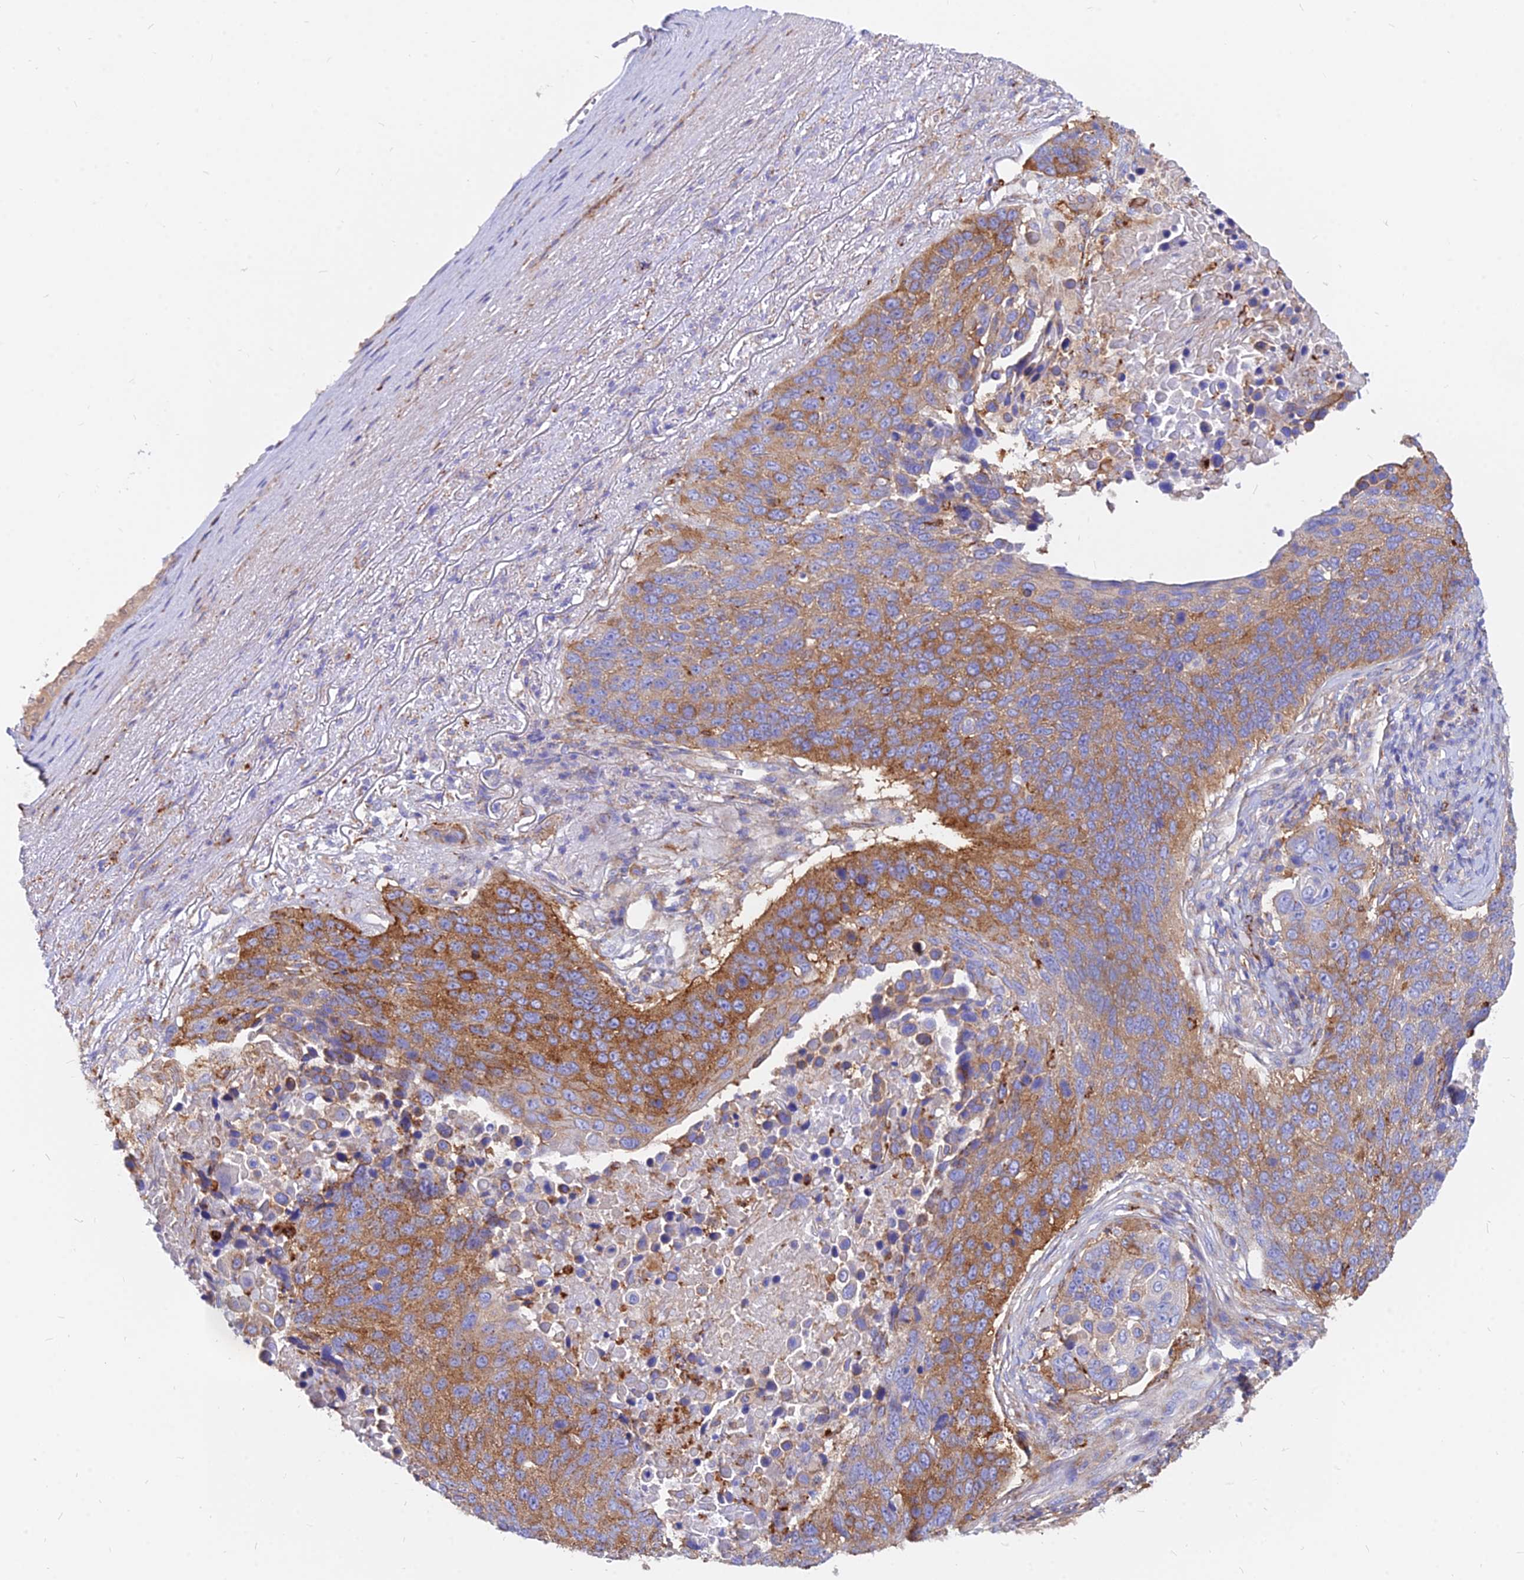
{"staining": {"intensity": "strong", "quantity": "25%-75%", "location": "cytoplasmic/membranous"}, "tissue": "lung cancer", "cell_type": "Tumor cells", "image_type": "cancer", "snomed": [{"axis": "morphology", "description": "Normal tissue, NOS"}, {"axis": "morphology", "description": "Squamous cell carcinoma, NOS"}, {"axis": "topography", "description": "Lymph node"}, {"axis": "topography", "description": "Lung"}], "caption": "Lung cancer (squamous cell carcinoma) tissue demonstrates strong cytoplasmic/membranous expression in about 25%-75% of tumor cells, visualized by immunohistochemistry. (DAB = brown stain, brightfield microscopy at high magnification).", "gene": "AGTRAP", "patient": {"sex": "male", "age": 66}}